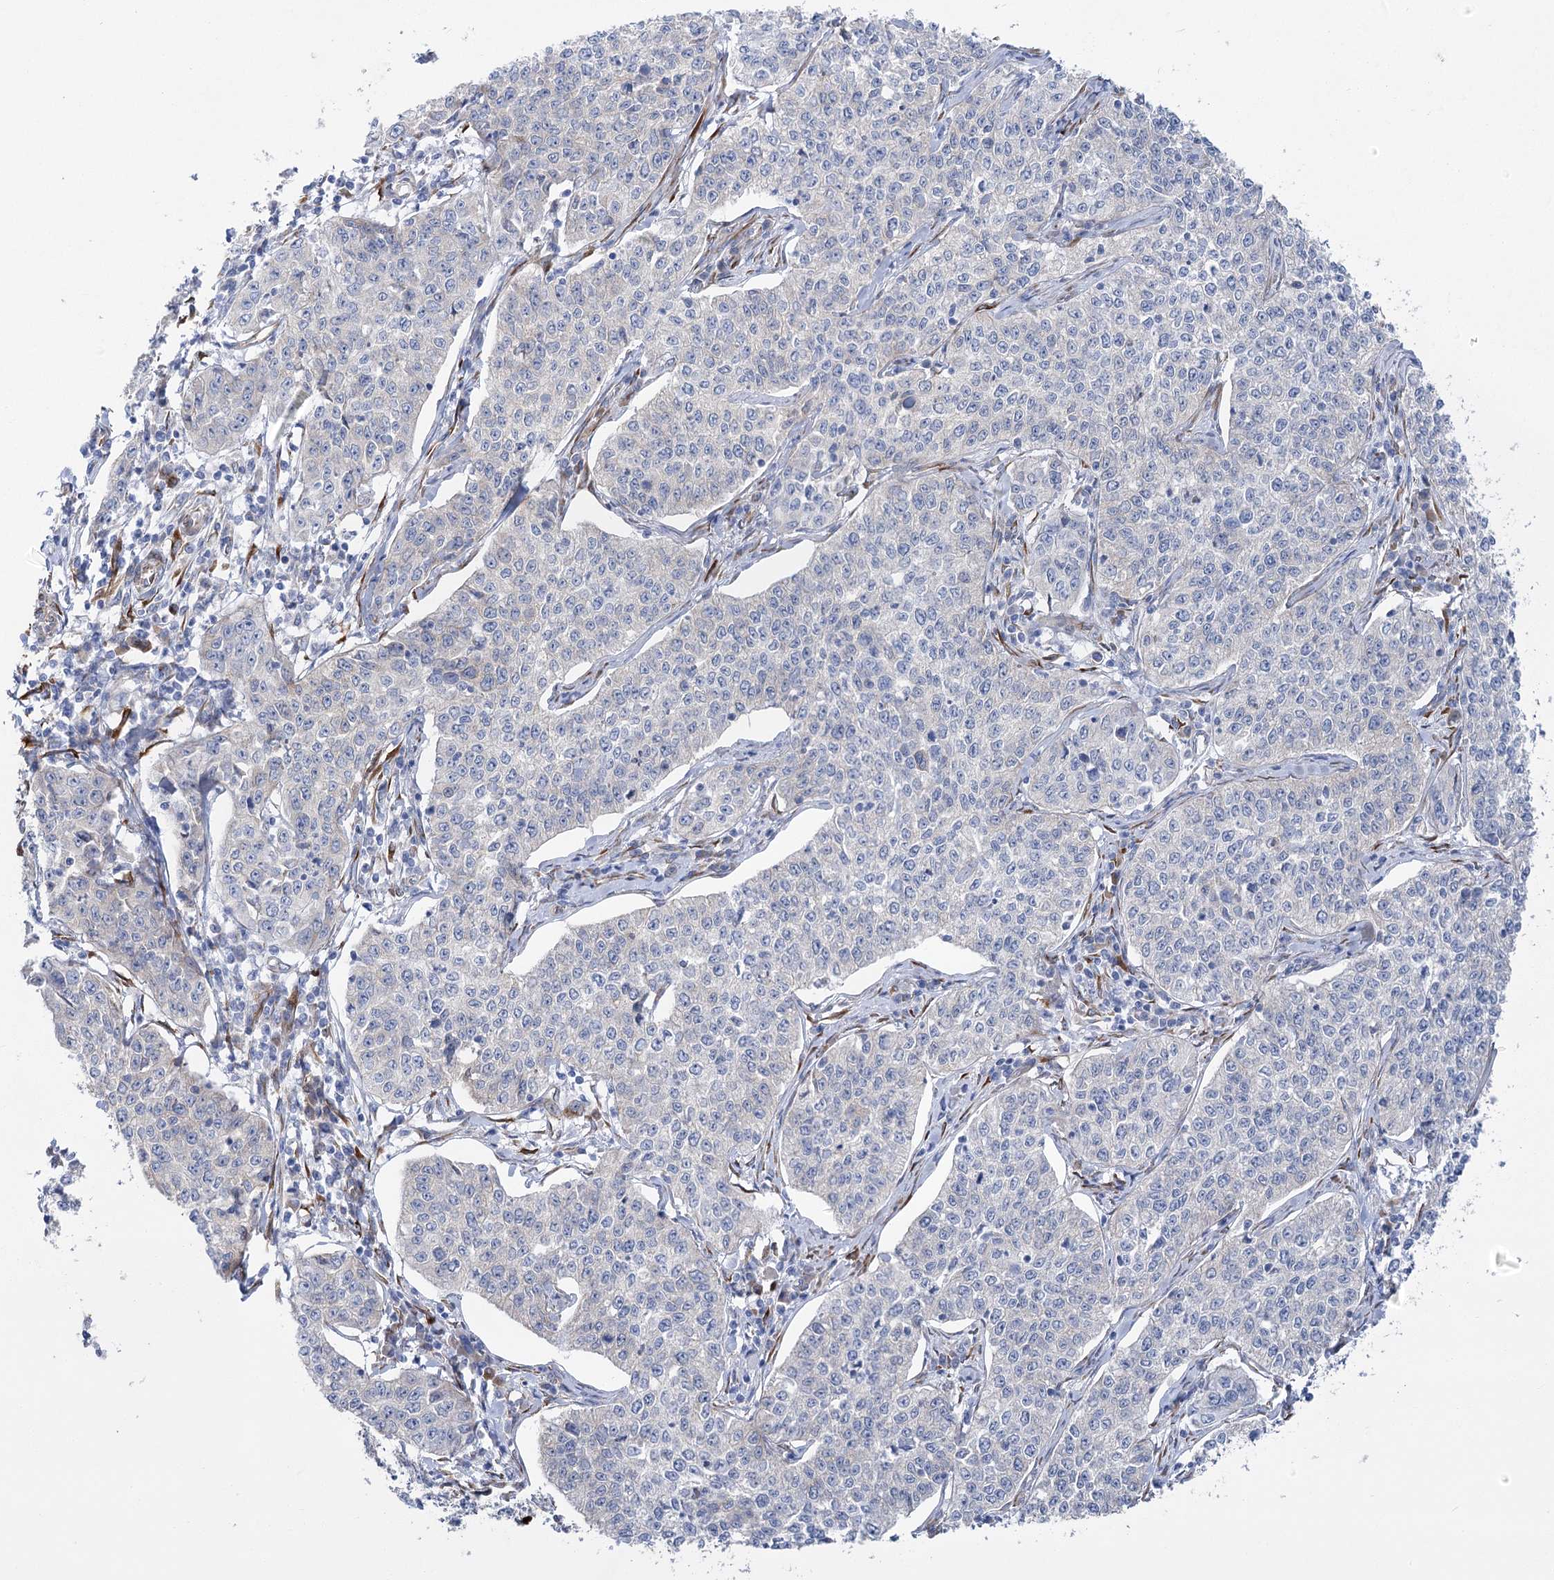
{"staining": {"intensity": "negative", "quantity": "none", "location": "none"}, "tissue": "cervical cancer", "cell_type": "Tumor cells", "image_type": "cancer", "snomed": [{"axis": "morphology", "description": "Squamous cell carcinoma, NOS"}, {"axis": "topography", "description": "Cervix"}], "caption": "Immunohistochemistry micrograph of neoplastic tissue: human cervical cancer (squamous cell carcinoma) stained with DAB shows no significant protein staining in tumor cells.", "gene": "YTHDC2", "patient": {"sex": "female", "age": 35}}